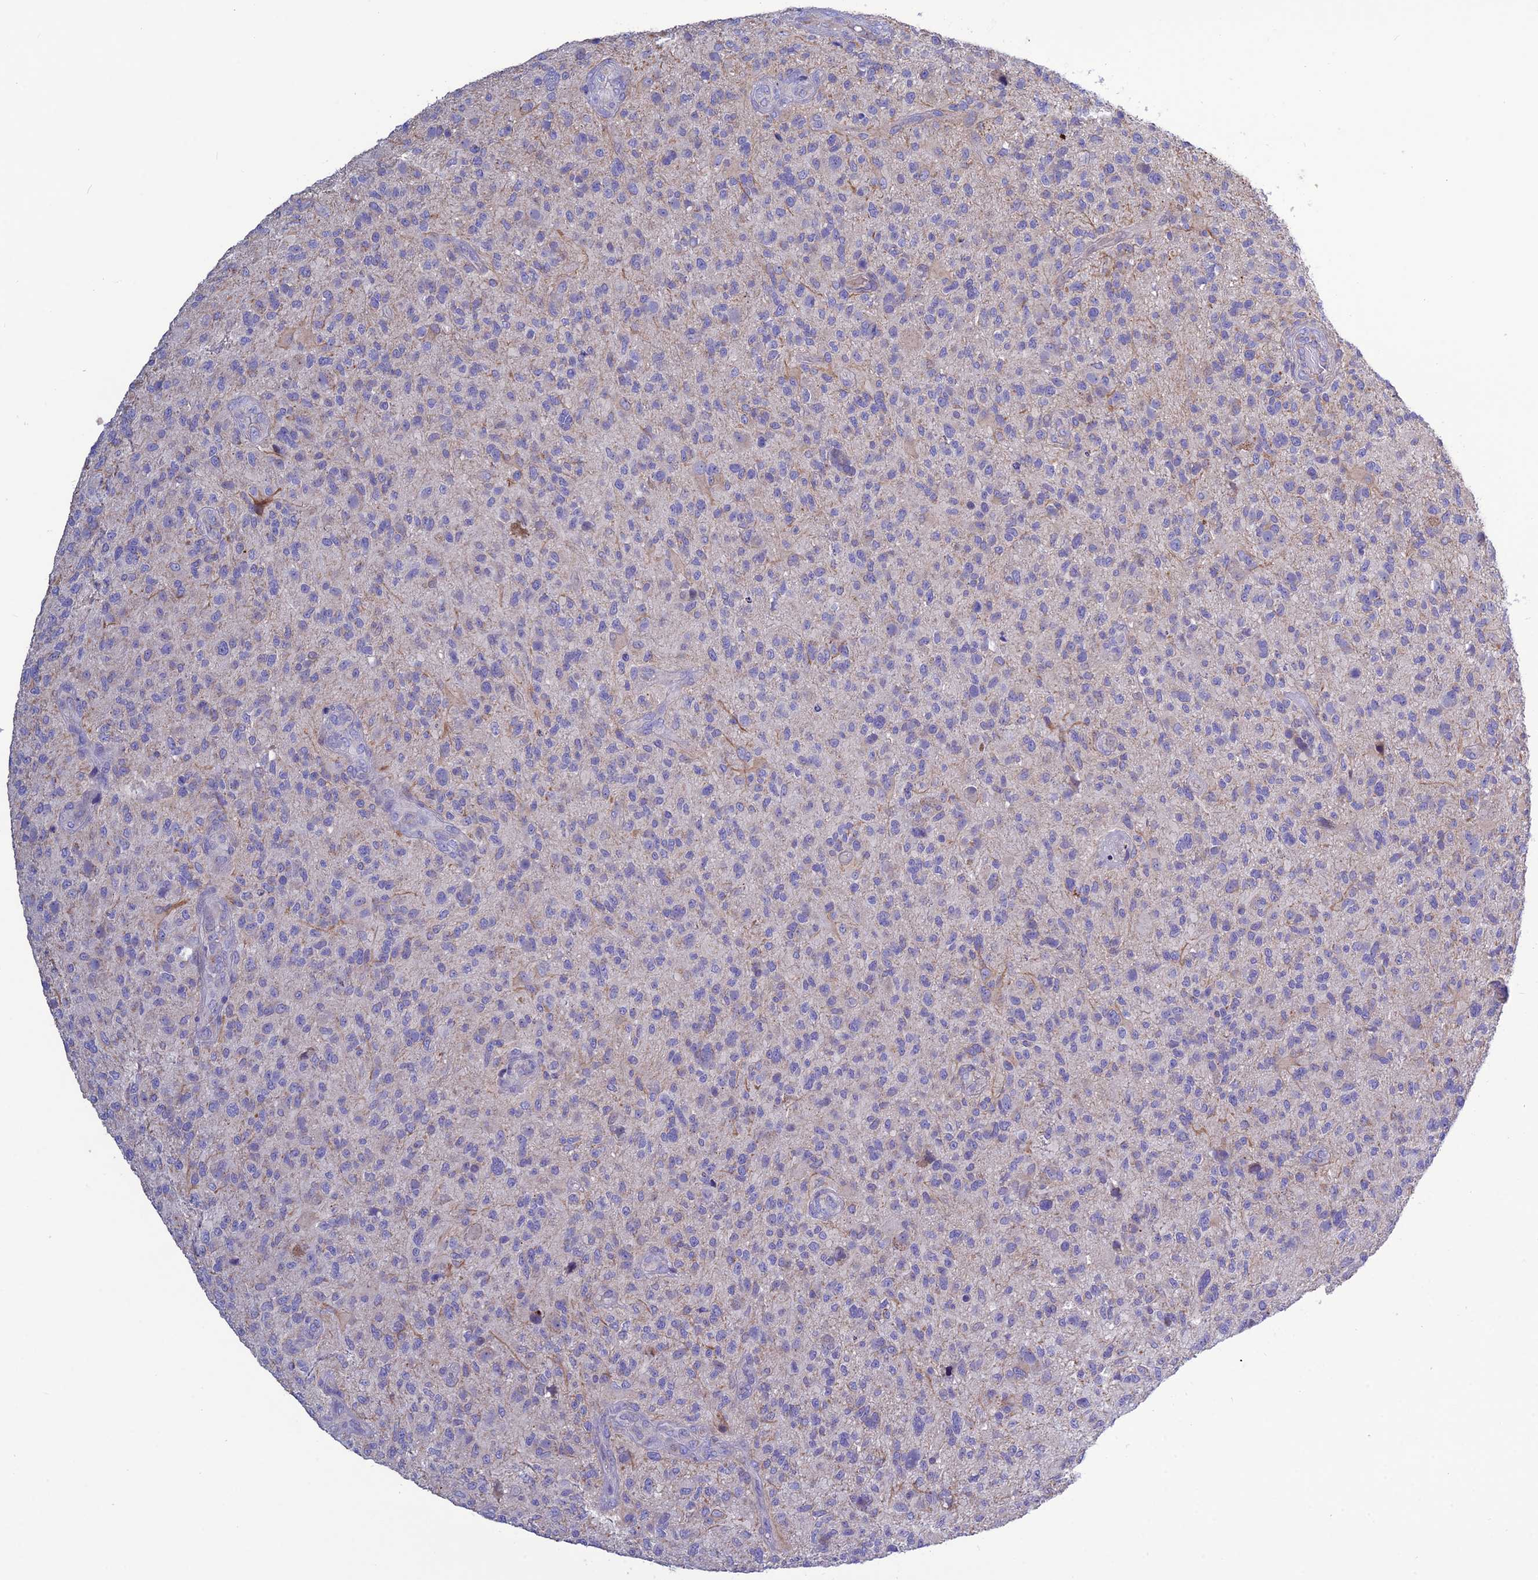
{"staining": {"intensity": "negative", "quantity": "none", "location": "none"}, "tissue": "glioma", "cell_type": "Tumor cells", "image_type": "cancer", "snomed": [{"axis": "morphology", "description": "Glioma, malignant, High grade"}, {"axis": "topography", "description": "Brain"}], "caption": "Immunohistochemistry (IHC) micrograph of neoplastic tissue: human glioma stained with DAB demonstrates no significant protein positivity in tumor cells.", "gene": "BHMT2", "patient": {"sex": "male", "age": 47}}